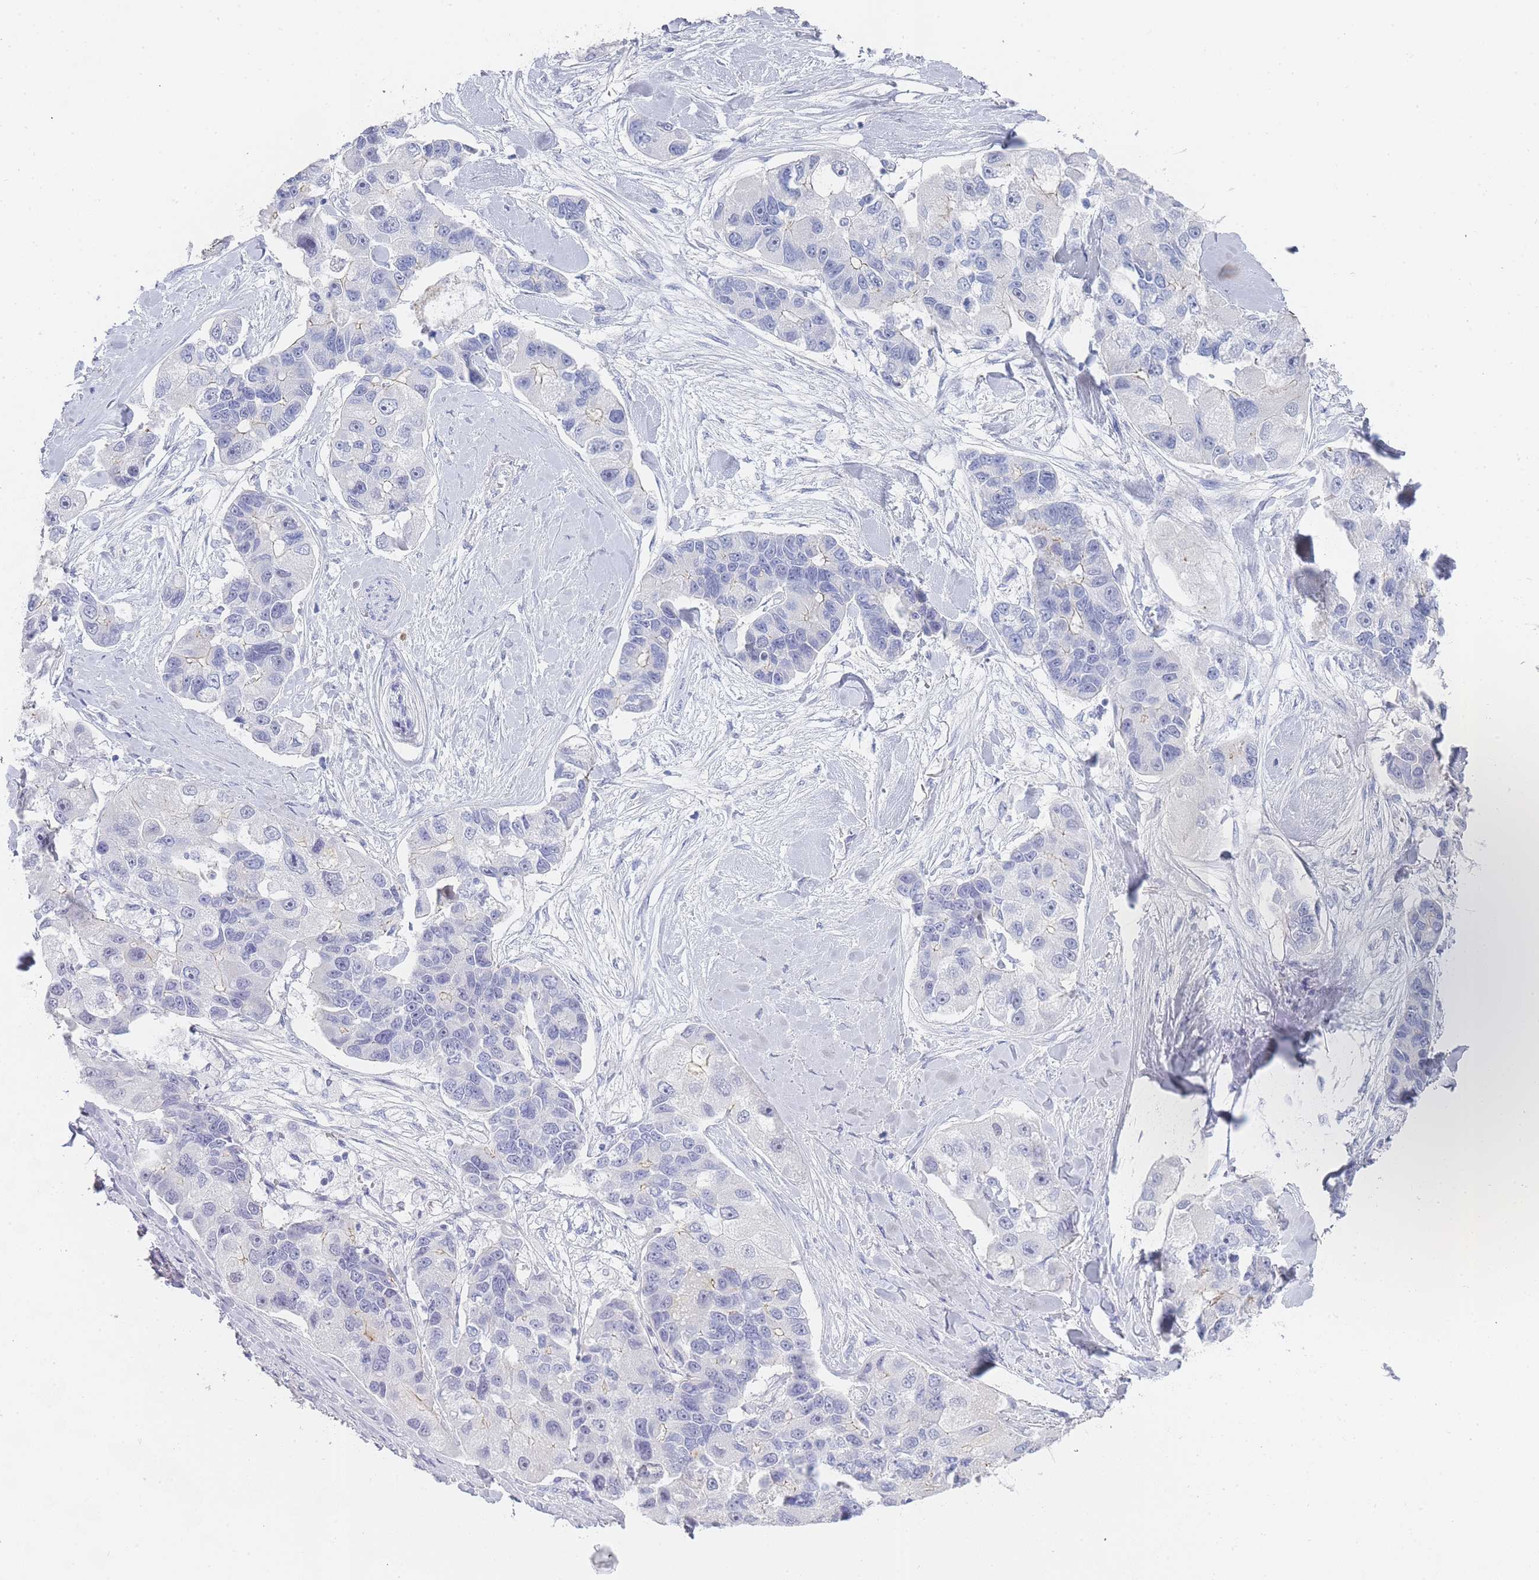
{"staining": {"intensity": "negative", "quantity": "none", "location": "none"}, "tissue": "lung cancer", "cell_type": "Tumor cells", "image_type": "cancer", "snomed": [{"axis": "morphology", "description": "Adenocarcinoma, NOS"}, {"axis": "topography", "description": "Lung"}], "caption": "Immunohistochemistry (IHC) image of human adenocarcinoma (lung) stained for a protein (brown), which displays no staining in tumor cells. Nuclei are stained in blue.", "gene": "IMPG1", "patient": {"sex": "female", "age": 54}}